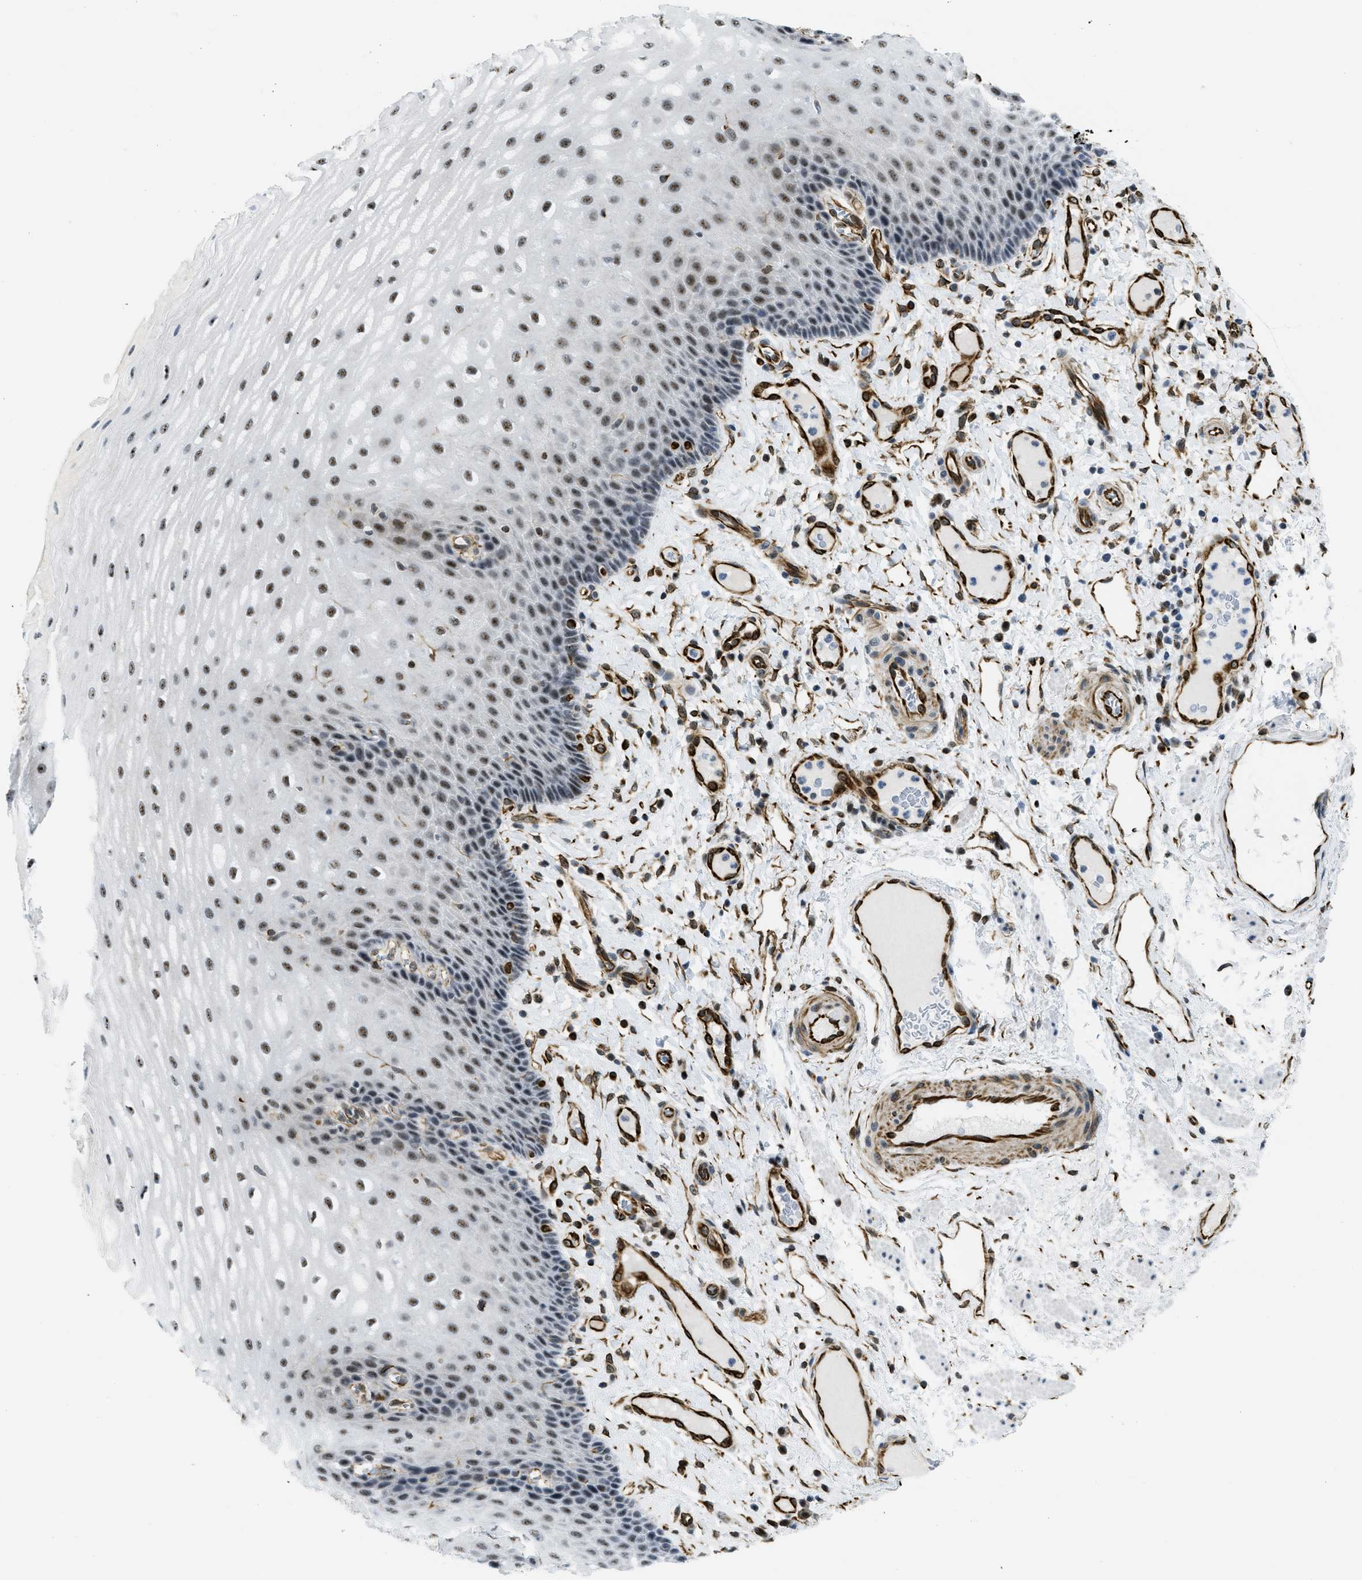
{"staining": {"intensity": "moderate", "quantity": ">75%", "location": "nuclear"}, "tissue": "esophagus", "cell_type": "Squamous epithelial cells", "image_type": "normal", "snomed": [{"axis": "morphology", "description": "Normal tissue, NOS"}, {"axis": "topography", "description": "Esophagus"}], "caption": "Immunohistochemistry image of unremarkable human esophagus stained for a protein (brown), which demonstrates medium levels of moderate nuclear positivity in approximately >75% of squamous epithelial cells.", "gene": "LRRC8B", "patient": {"sex": "male", "age": 54}}